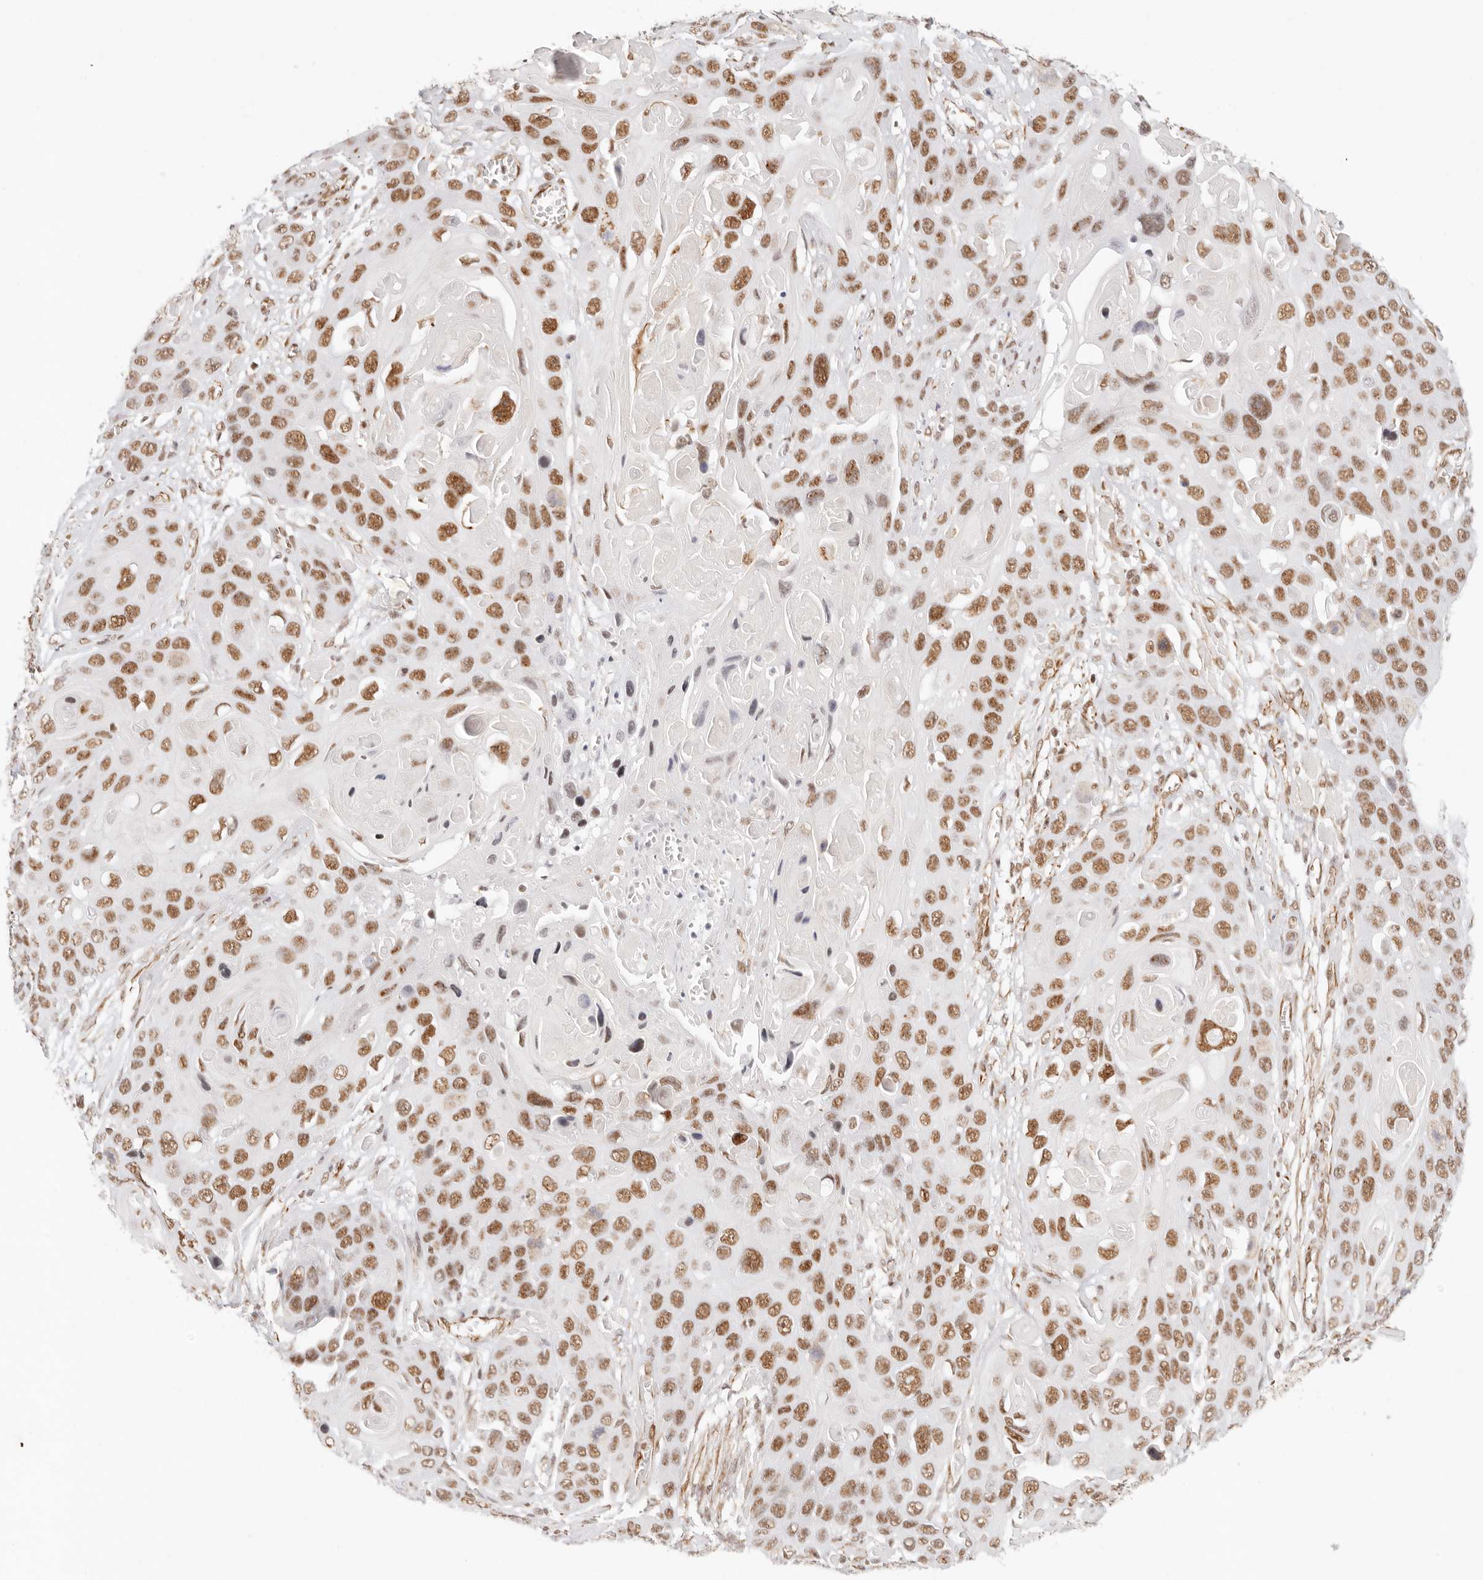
{"staining": {"intensity": "moderate", "quantity": ">75%", "location": "nuclear"}, "tissue": "skin cancer", "cell_type": "Tumor cells", "image_type": "cancer", "snomed": [{"axis": "morphology", "description": "Squamous cell carcinoma, NOS"}, {"axis": "topography", "description": "Skin"}], "caption": "An IHC histopathology image of neoplastic tissue is shown. Protein staining in brown labels moderate nuclear positivity in skin cancer within tumor cells.", "gene": "ZC3H11A", "patient": {"sex": "male", "age": 55}}